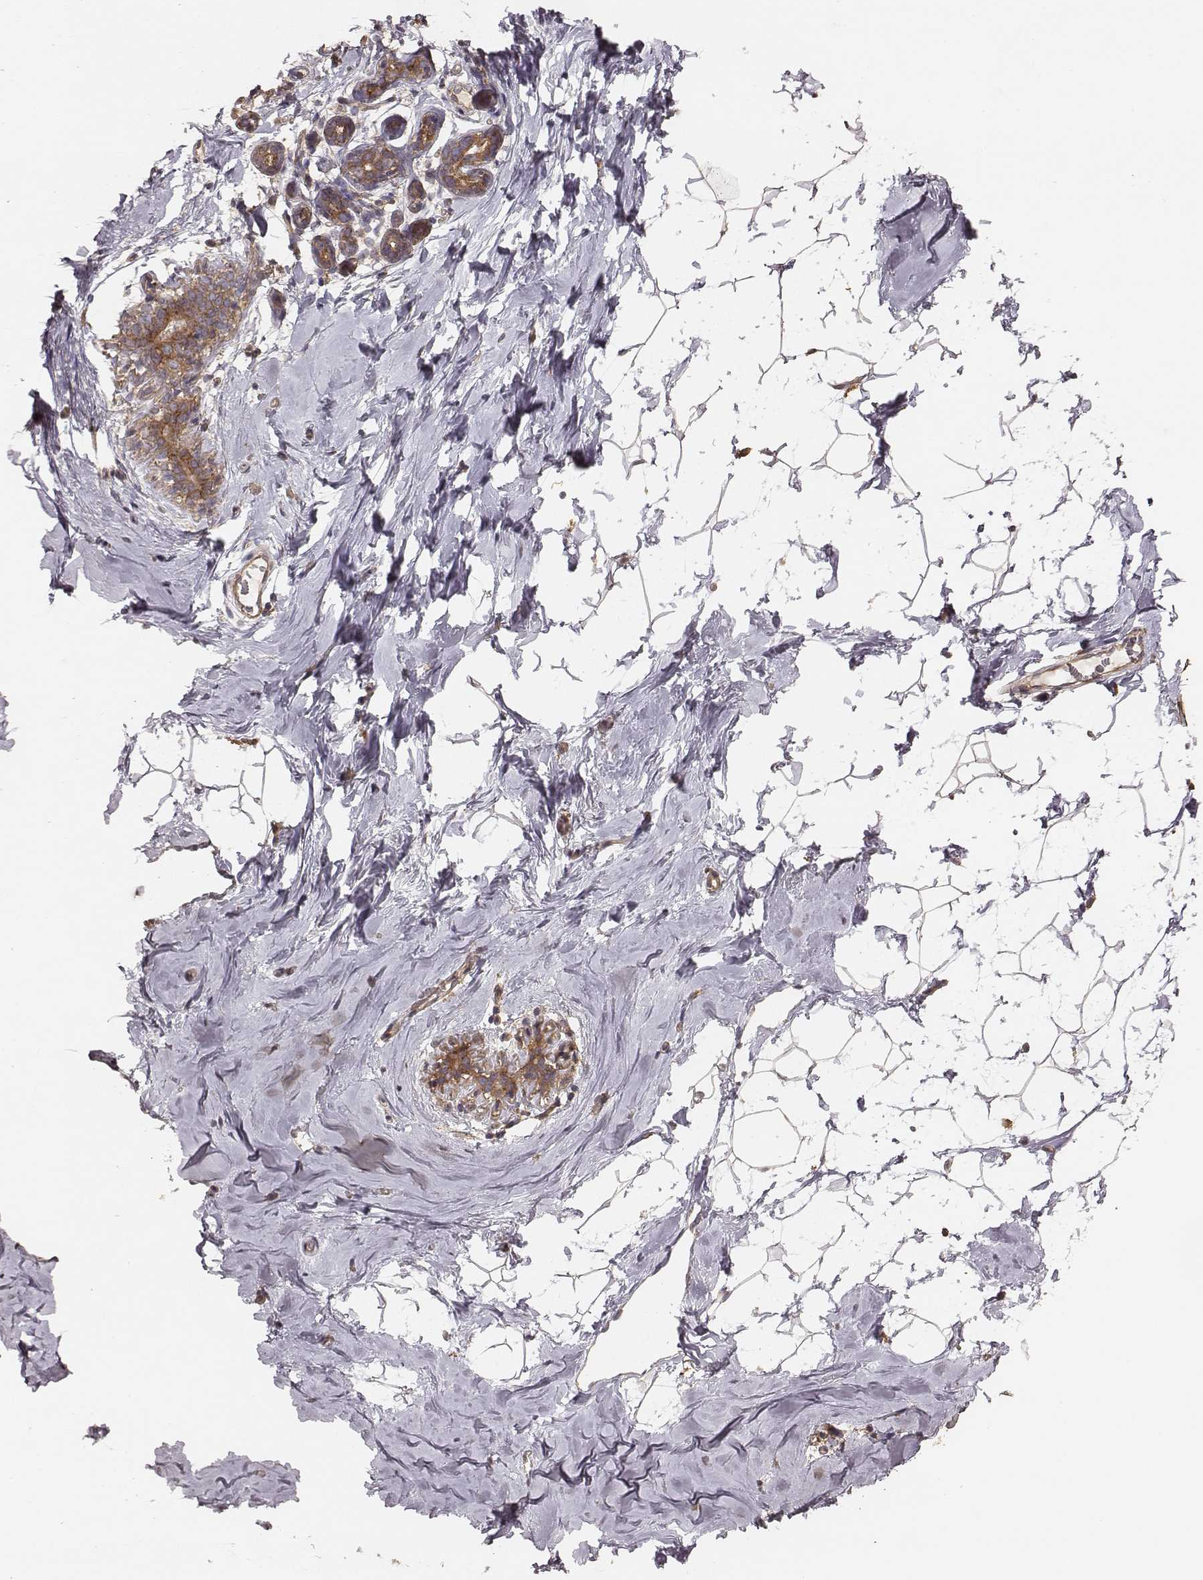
{"staining": {"intensity": "negative", "quantity": "none", "location": "none"}, "tissue": "breast", "cell_type": "Adipocytes", "image_type": "normal", "snomed": [{"axis": "morphology", "description": "Normal tissue, NOS"}, {"axis": "topography", "description": "Breast"}], "caption": "The photomicrograph reveals no significant expression in adipocytes of breast. (DAB (3,3'-diaminobenzidine) immunohistochemistry (IHC) visualized using brightfield microscopy, high magnification).", "gene": "VPS26A", "patient": {"sex": "female", "age": 32}}